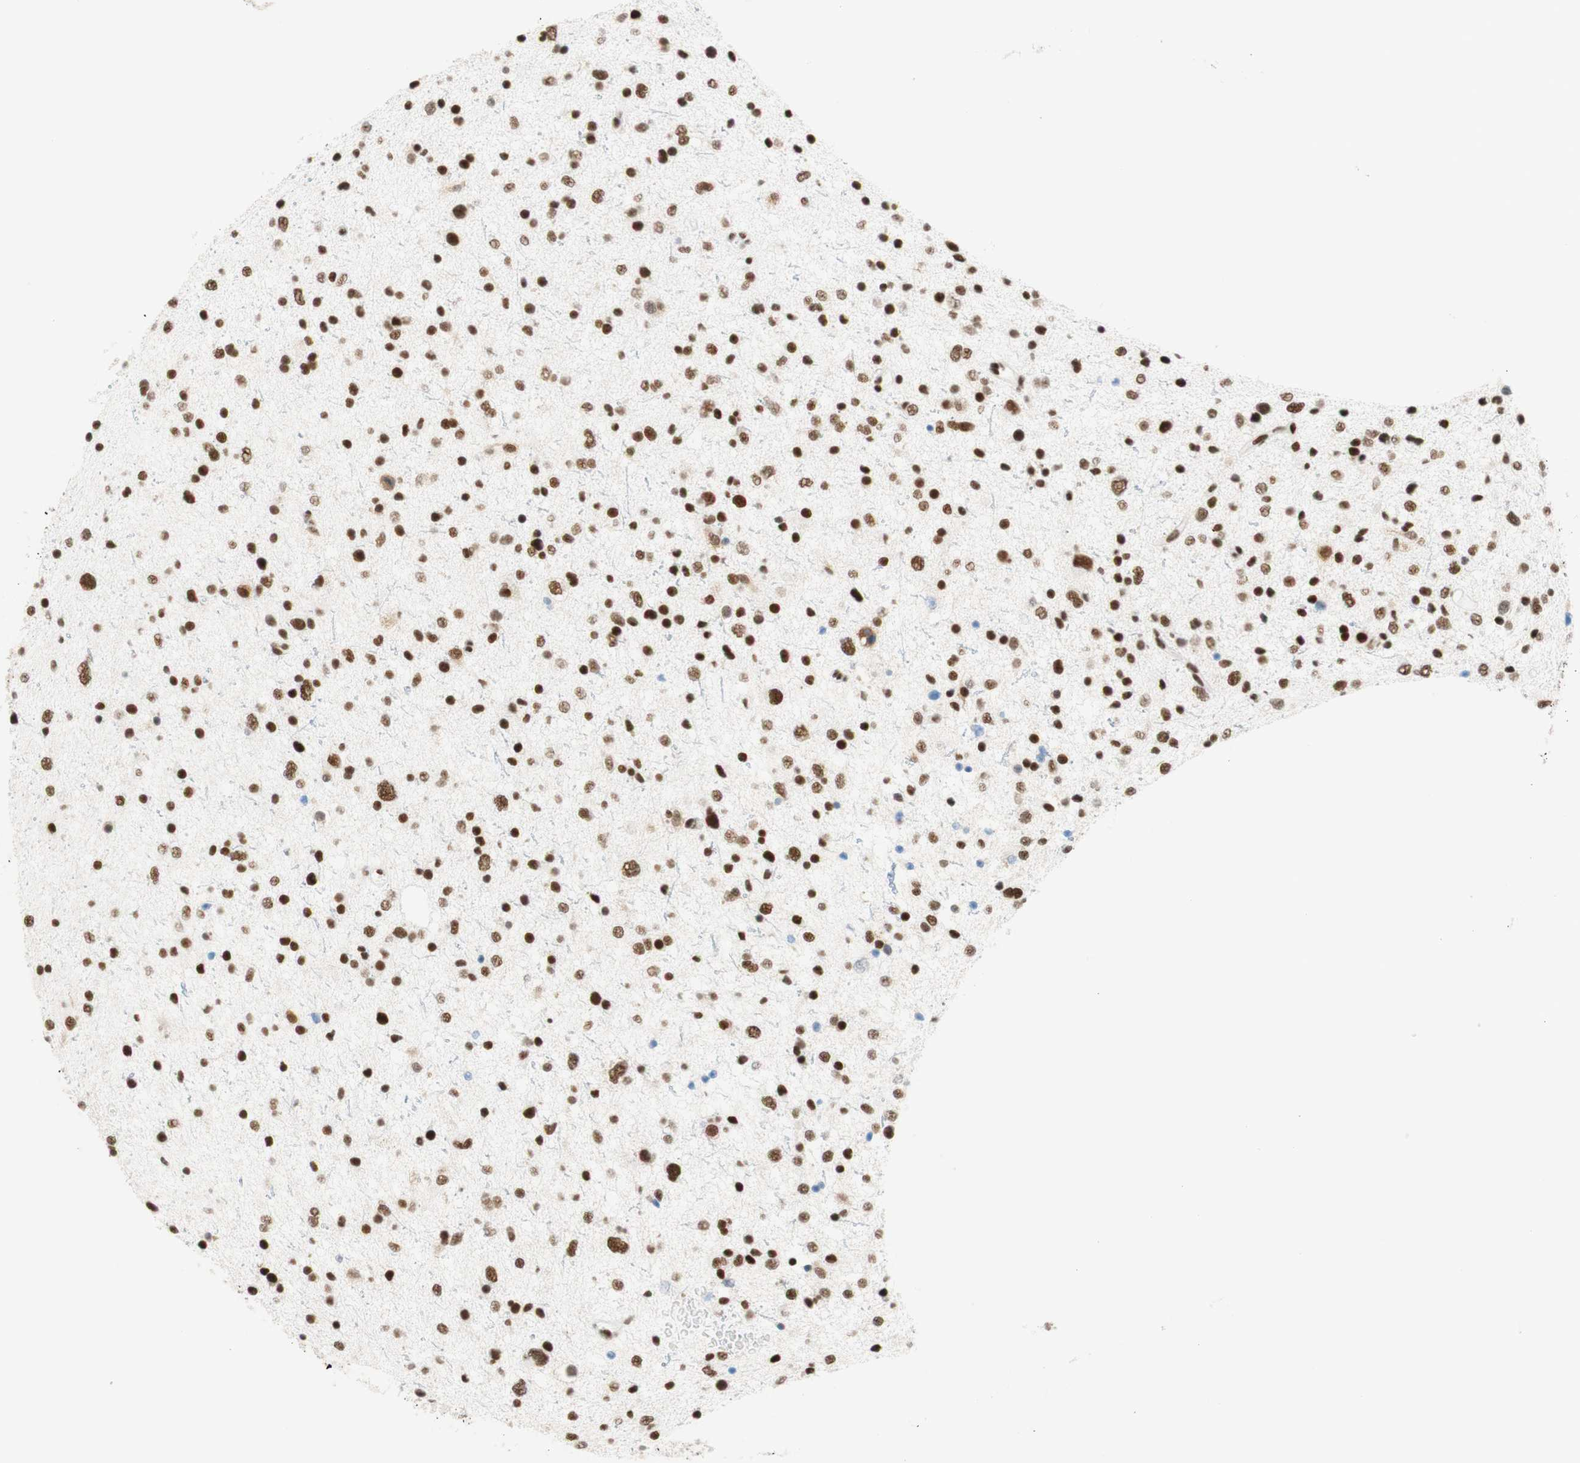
{"staining": {"intensity": "moderate", "quantity": "25%-75%", "location": "nuclear"}, "tissue": "glioma", "cell_type": "Tumor cells", "image_type": "cancer", "snomed": [{"axis": "morphology", "description": "Glioma, malignant, Low grade"}, {"axis": "topography", "description": "Brain"}], "caption": "Low-grade glioma (malignant) stained for a protein demonstrates moderate nuclear positivity in tumor cells.", "gene": "RNF20", "patient": {"sex": "female", "age": 37}}